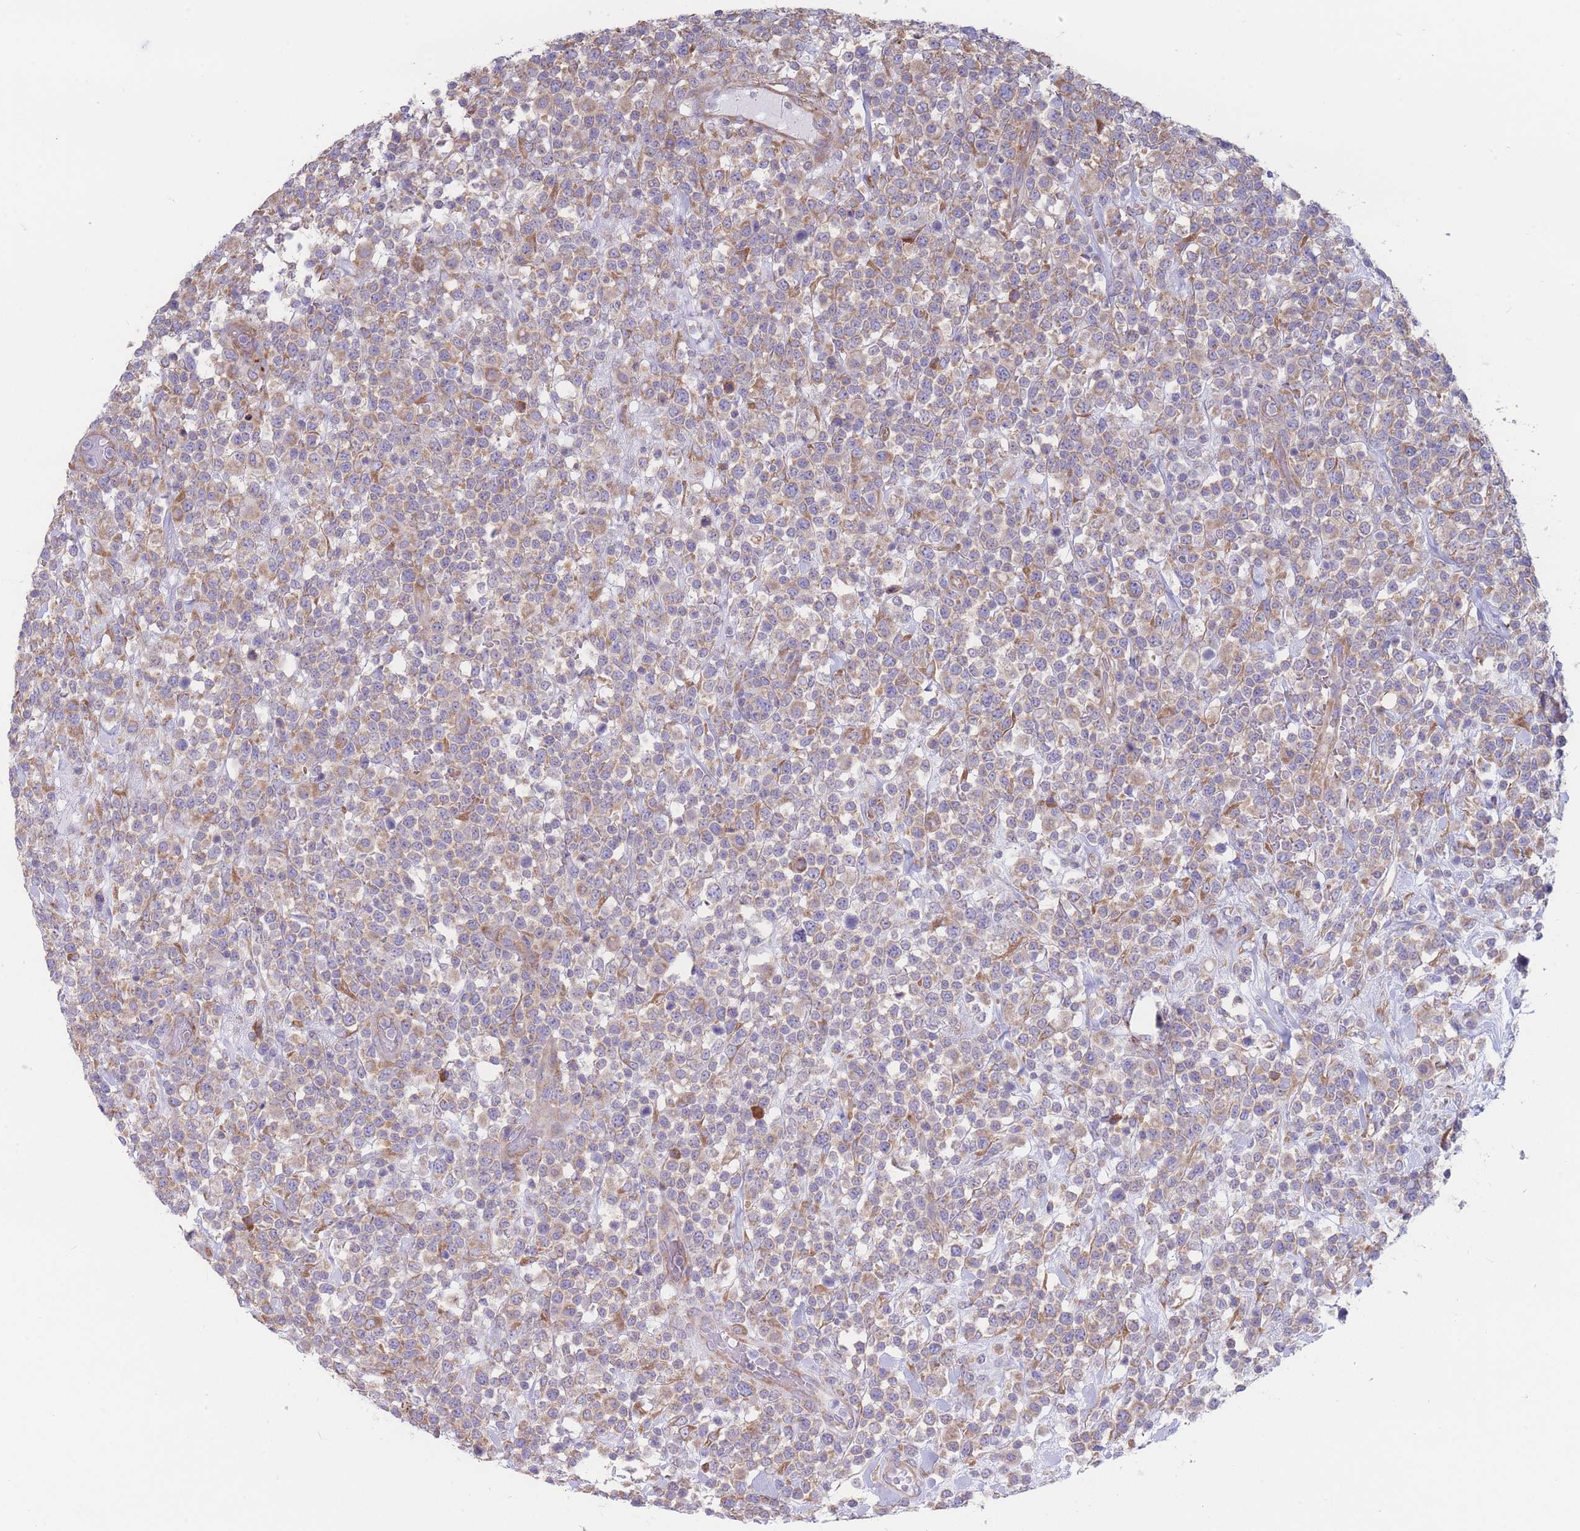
{"staining": {"intensity": "weak", "quantity": ">75%", "location": "cytoplasmic/membranous"}, "tissue": "lymphoma", "cell_type": "Tumor cells", "image_type": "cancer", "snomed": [{"axis": "morphology", "description": "Malignant lymphoma, non-Hodgkin's type, High grade"}, {"axis": "topography", "description": "Colon"}], "caption": "High-grade malignant lymphoma, non-Hodgkin's type was stained to show a protein in brown. There is low levels of weak cytoplasmic/membranous positivity in about >75% of tumor cells.", "gene": "RPL8", "patient": {"sex": "female", "age": 53}}